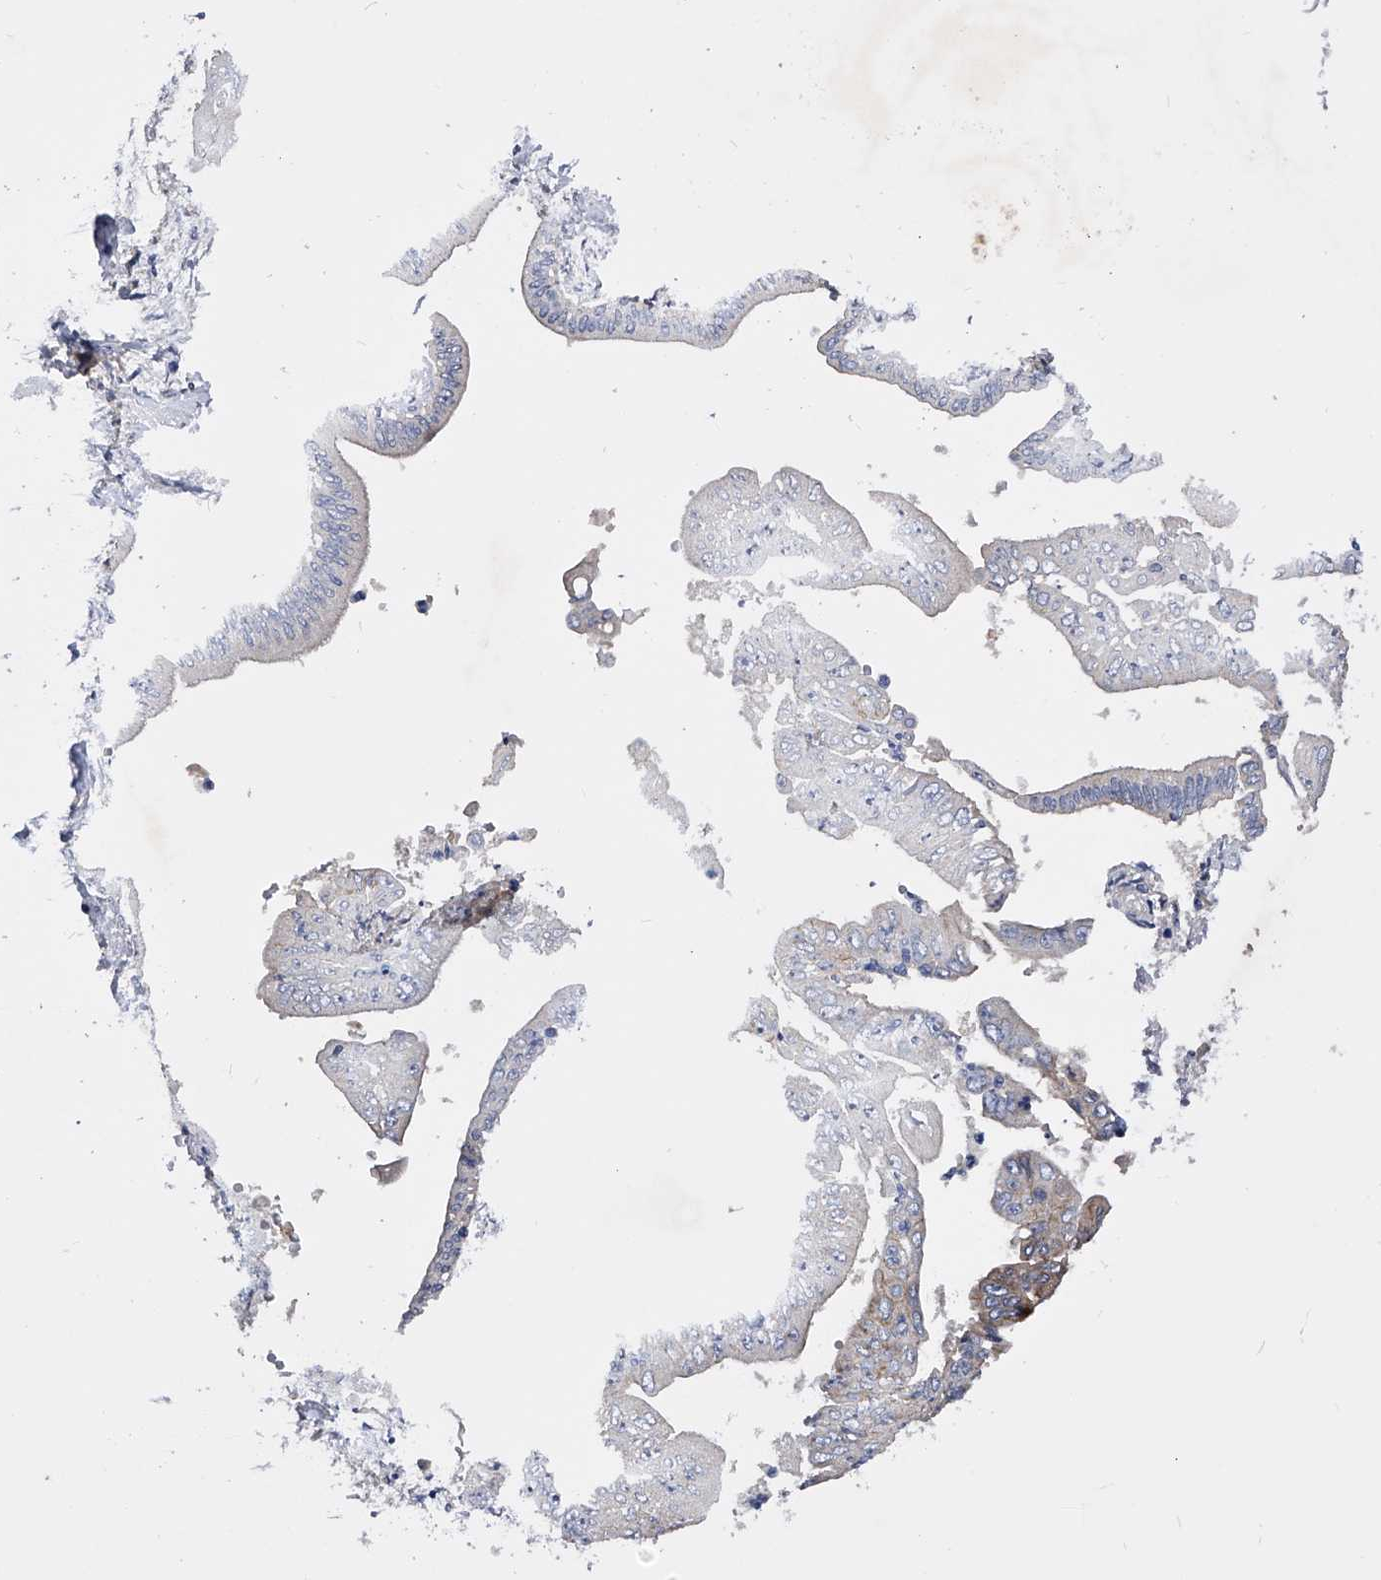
{"staining": {"intensity": "weak", "quantity": "<25%", "location": "cytoplasmic/membranous"}, "tissue": "pancreatic cancer", "cell_type": "Tumor cells", "image_type": "cancer", "snomed": [{"axis": "morphology", "description": "Adenocarcinoma, NOS"}, {"axis": "topography", "description": "Pancreas"}], "caption": "Pancreatic cancer stained for a protein using immunohistochemistry demonstrates no staining tumor cells.", "gene": "ARL4C", "patient": {"sex": "female", "age": 77}}